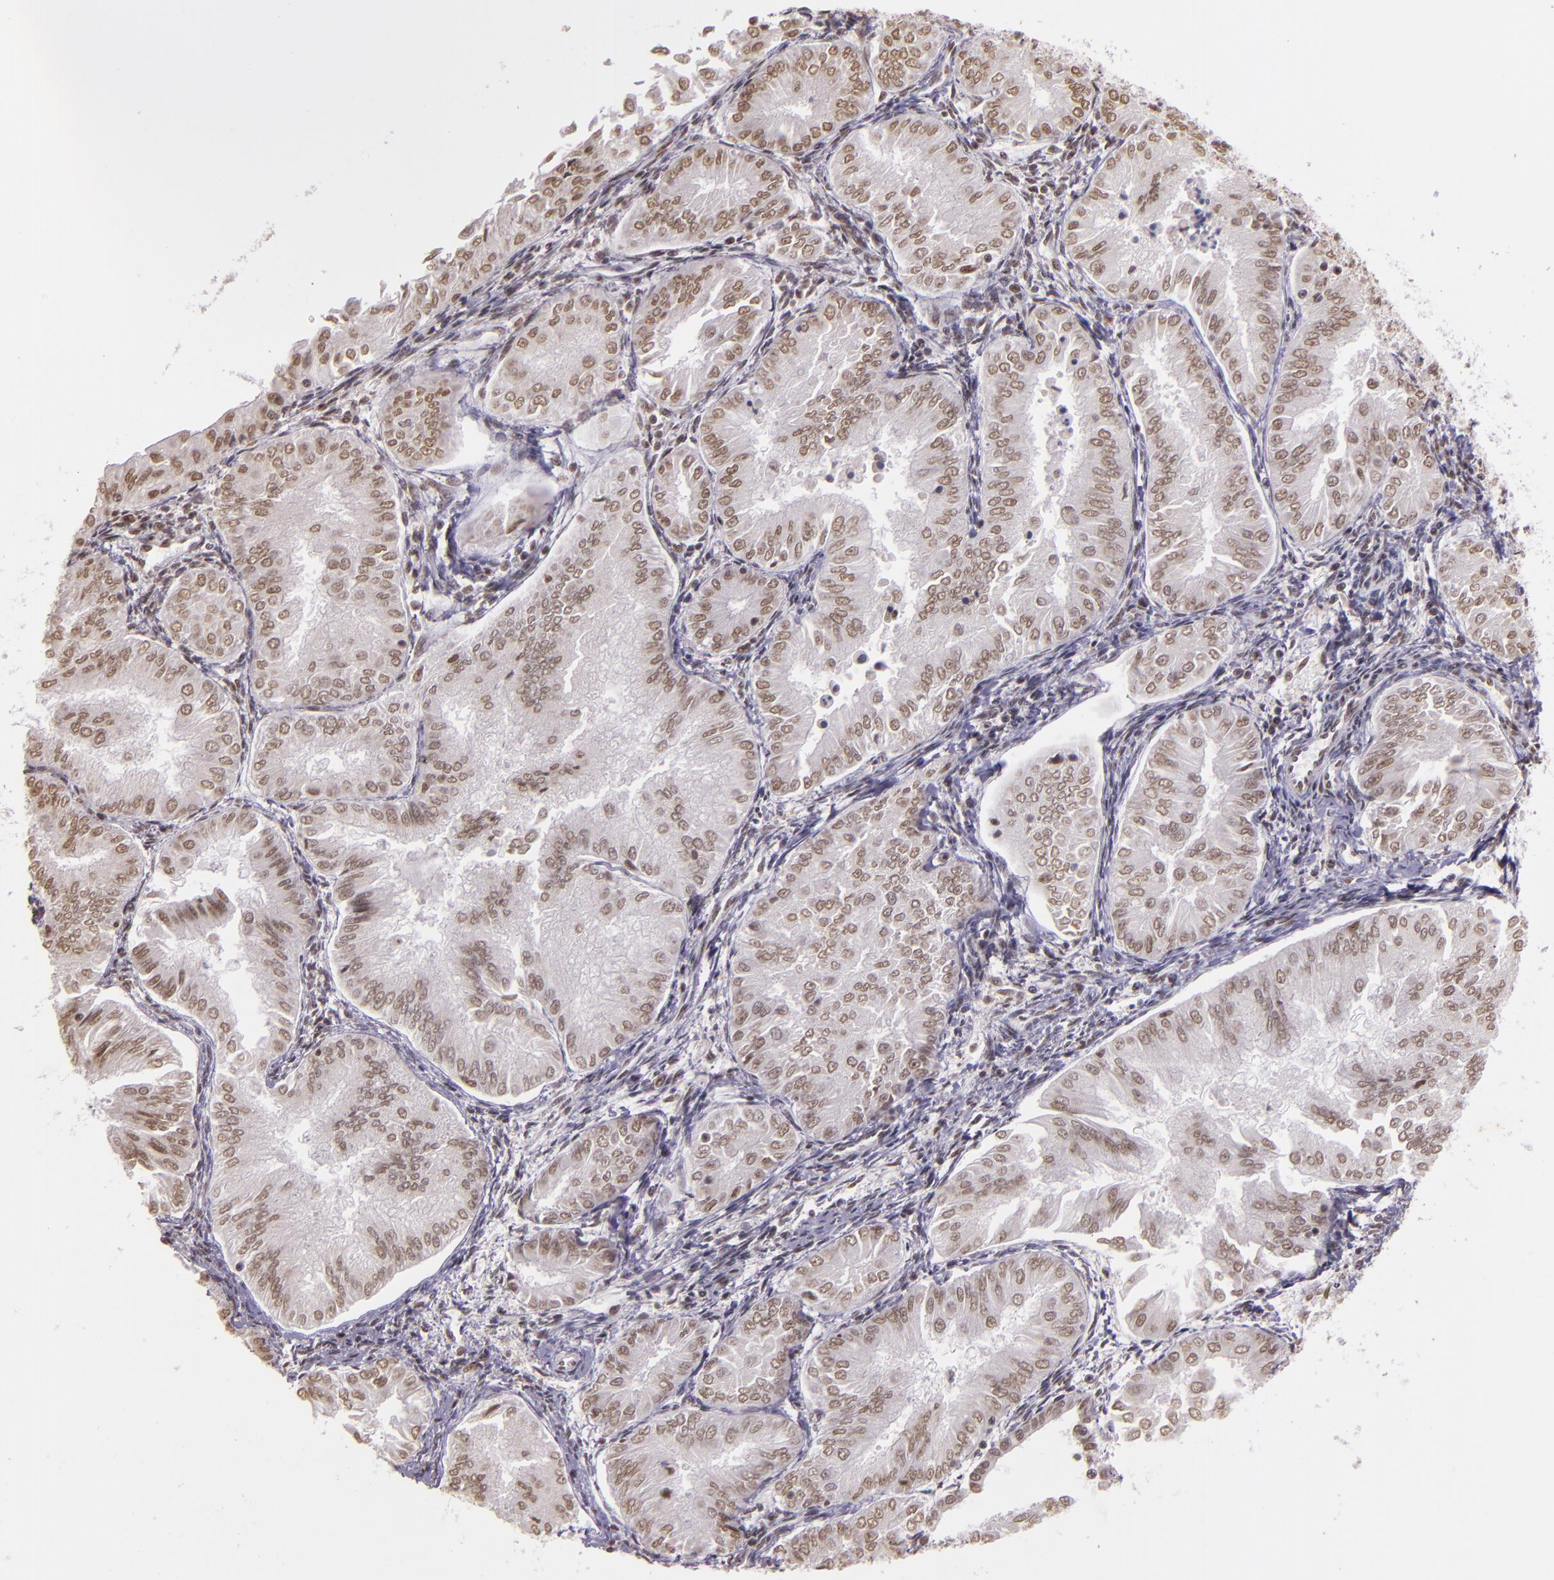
{"staining": {"intensity": "moderate", "quantity": ">75%", "location": "nuclear"}, "tissue": "endometrial cancer", "cell_type": "Tumor cells", "image_type": "cancer", "snomed": [{"axis": "morphology", "description": "Adenocarcinoma, NOS"}, {"axis": "topography", "description": "Endometrium"}], "caption": "Approximately >75% of tumor cells in human endometrial adenocarcinoma demonstrate moderate nuclear protein positivity as visualized by brown immunohistochemical staining.", "gene": "USF1", "patient": {"sex": "female", "age": 53}}